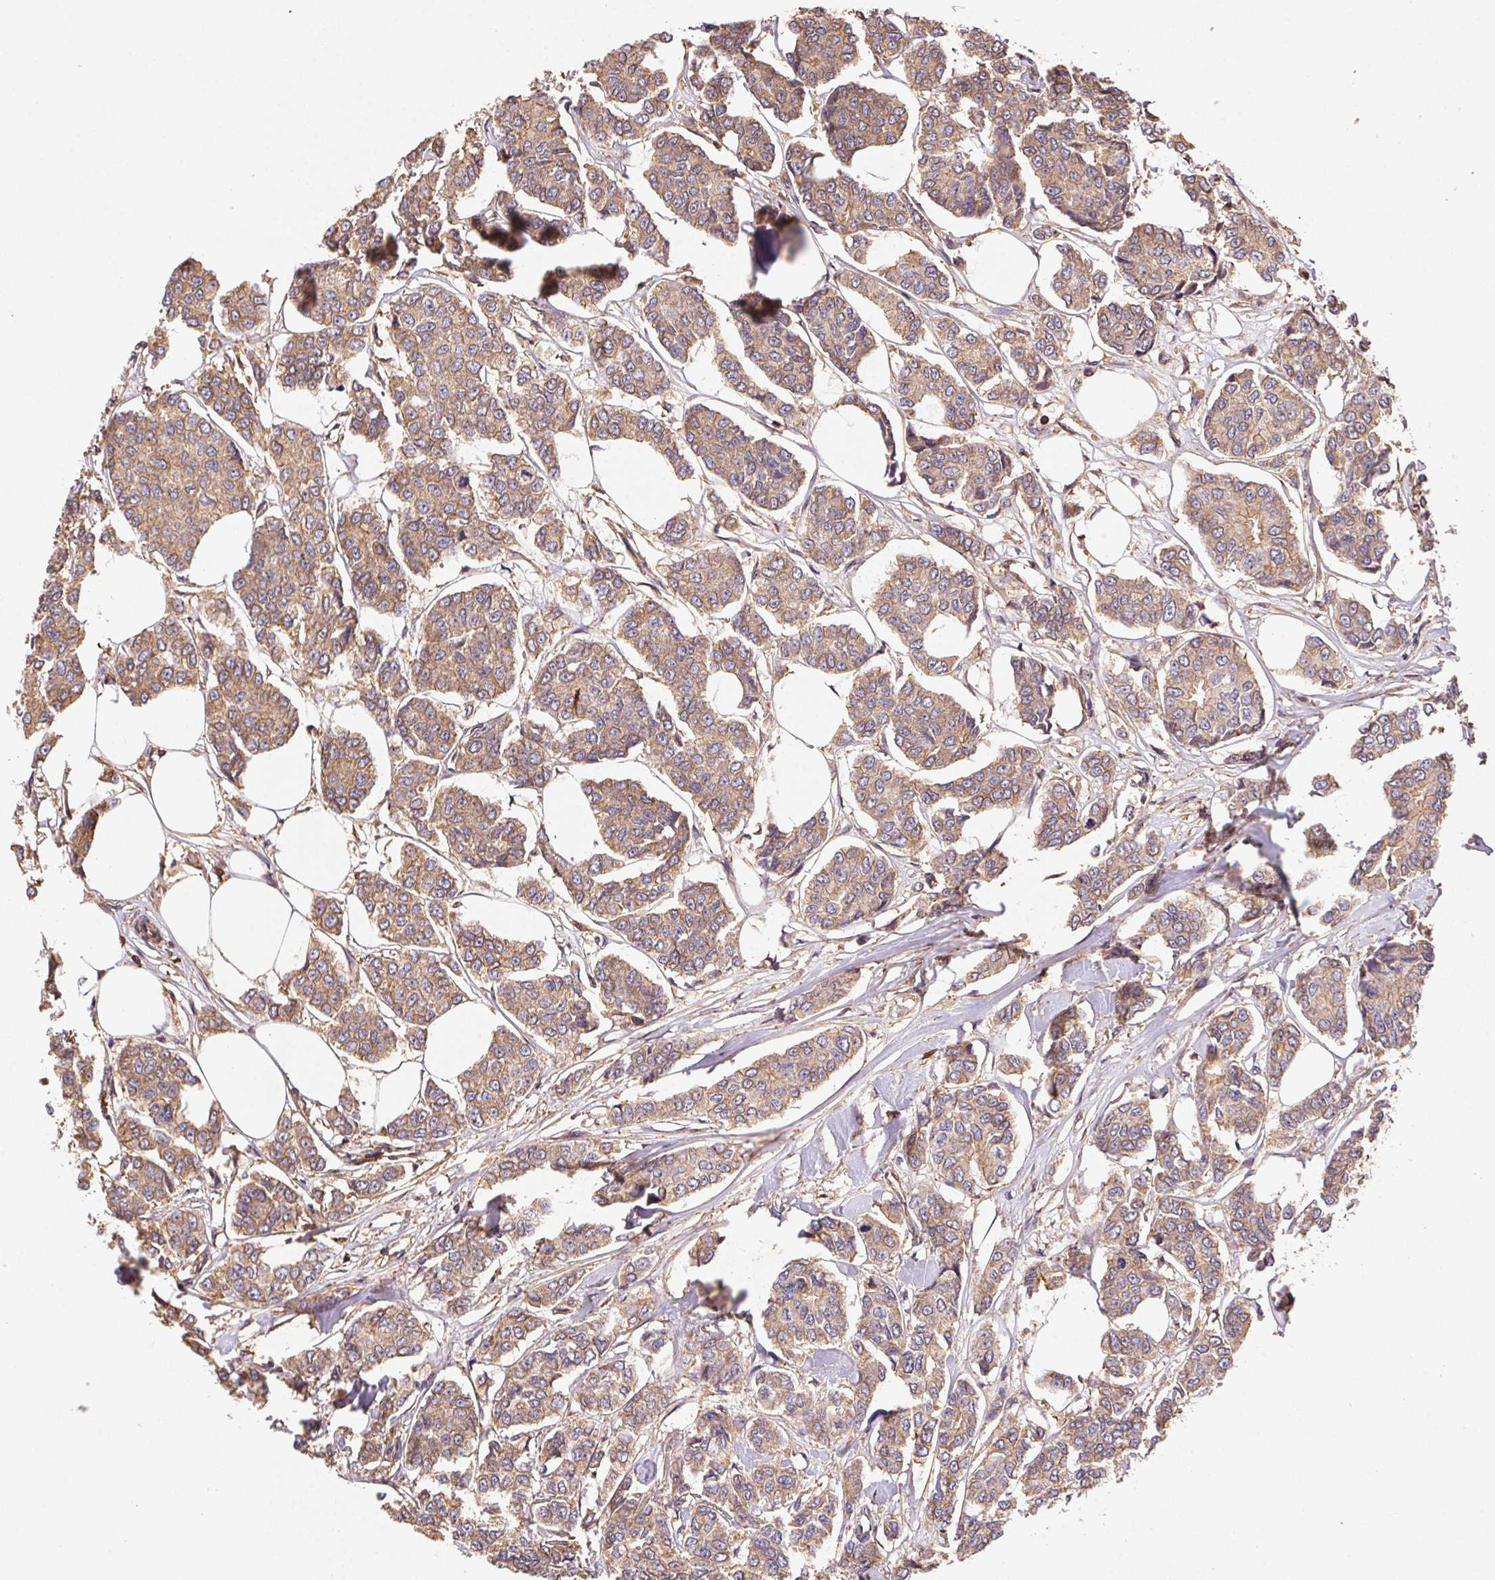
{"staining": {"intensity": "moderate", "quantity": ">75%", "location": "cytoplasmic/membranous"}, "tissue": "breast cancer", "cell_type": "Tumor cells", "image_type": "cancer", "snomed": [{"axis": "morphology", "description": "Duct carcinoma"}, {"axis": "topography", "description": "Breast"}], "caption": "Breast cancer (infiltrating ductal carcinoma) stained for a protein (brown) shows moderate cytoplasmic/membranous positive positivity in about >75% of tumor cells.", "gene": "ATG10", "patient": {"sex": "female", "age": 94}}